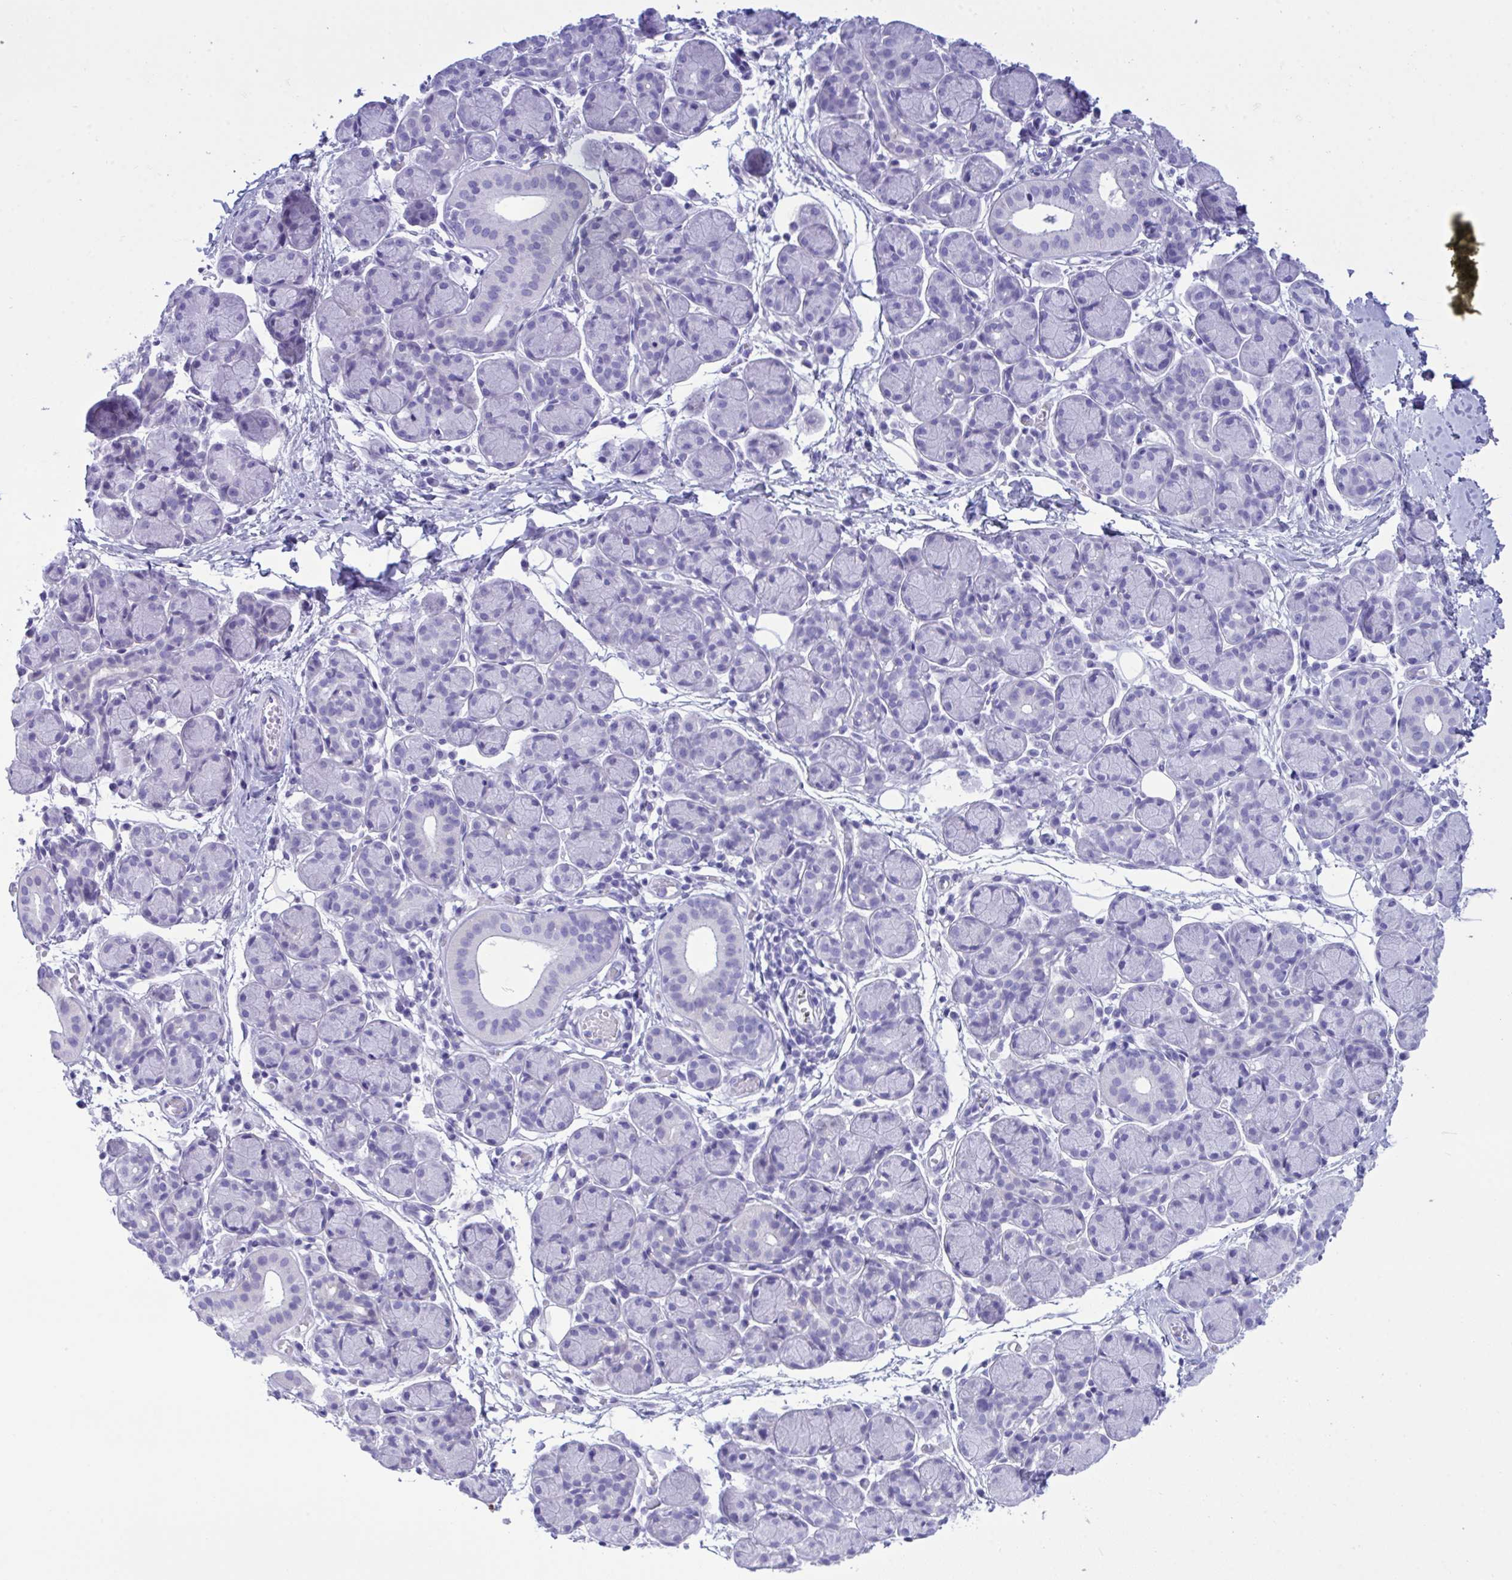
{"staining": {"intensity": "negative", "quantity": "none", "location": "none"}, "tissue": "salivary gland", "cell_type": "Glandular cells", "image_type": "normal", "snomed": [{"axis": "morphology", "description": "Normal tissue, NOS"}, {"axis": "morphology", "description": "Inflammation, NOS"}, {"axis": "topography", "description": "Lymph node"}, {"axis": "topography", "description": "Salivary gland"}], "caption": "The immunohistochemistry (IHC) micrograph has no significant positivity in glandular cells of salivary gland. (IHC, brightfield microscopy, high magnification).", "gene": "BEX5", "patient": {"sex": "male", "age": 3}}